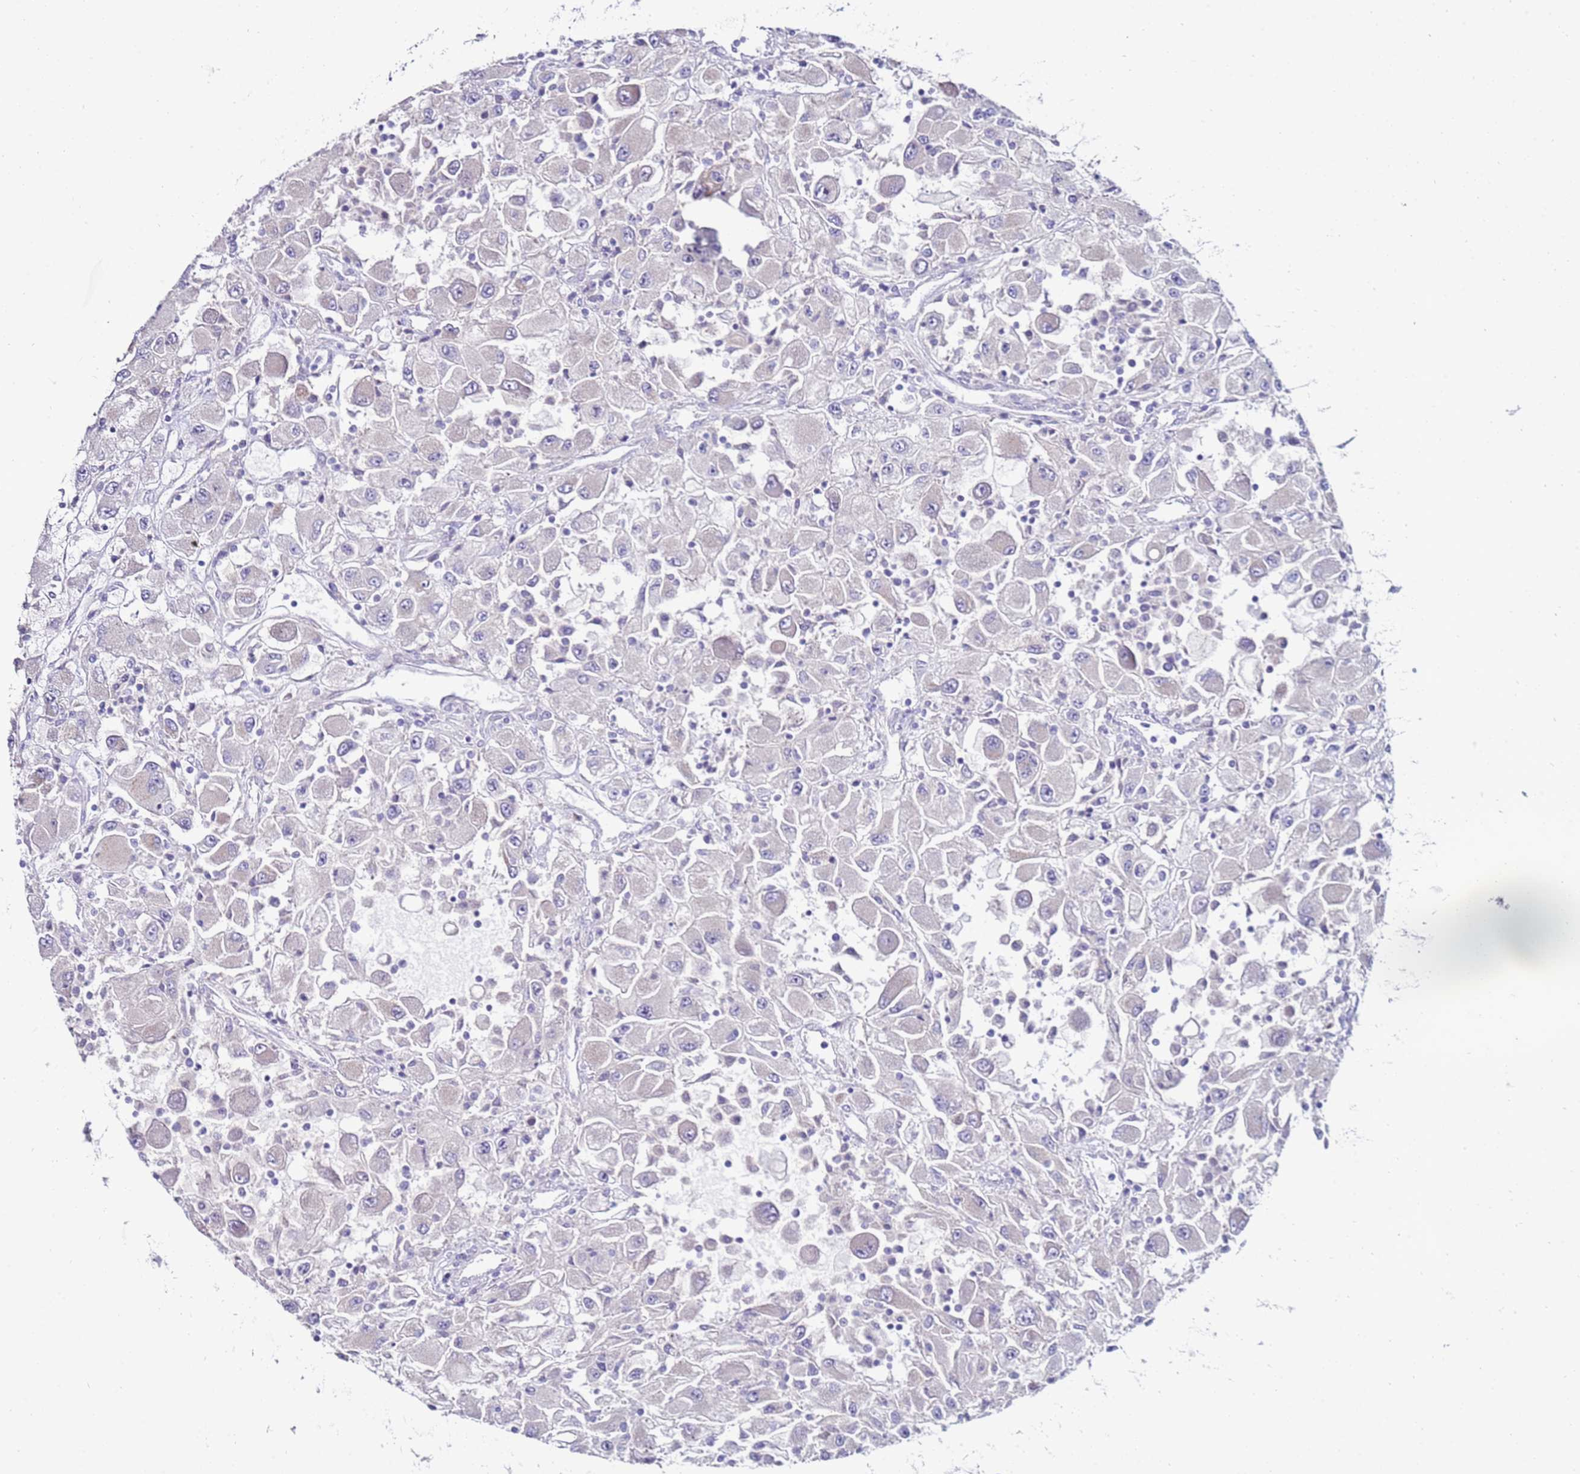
{"staining": {"intensity": "negative", "quantity": "none", "location": "none"}, "tissue": "renal cancer", "cell_type": "Tumor cells", "image_type": "cancer", "snomed": [{"axis": "morphology", "description": "Adenocarcinoma, NOS"}, {"axis": "topography", "description": "Kidney"}], "caption": "This is an immunohistochemistry (IHC) image of human adenocarcinoma (renal). There is no positivity in tumor cells.", "gene": "GPN3", "patient": {"sex": "female", "age": 67}}